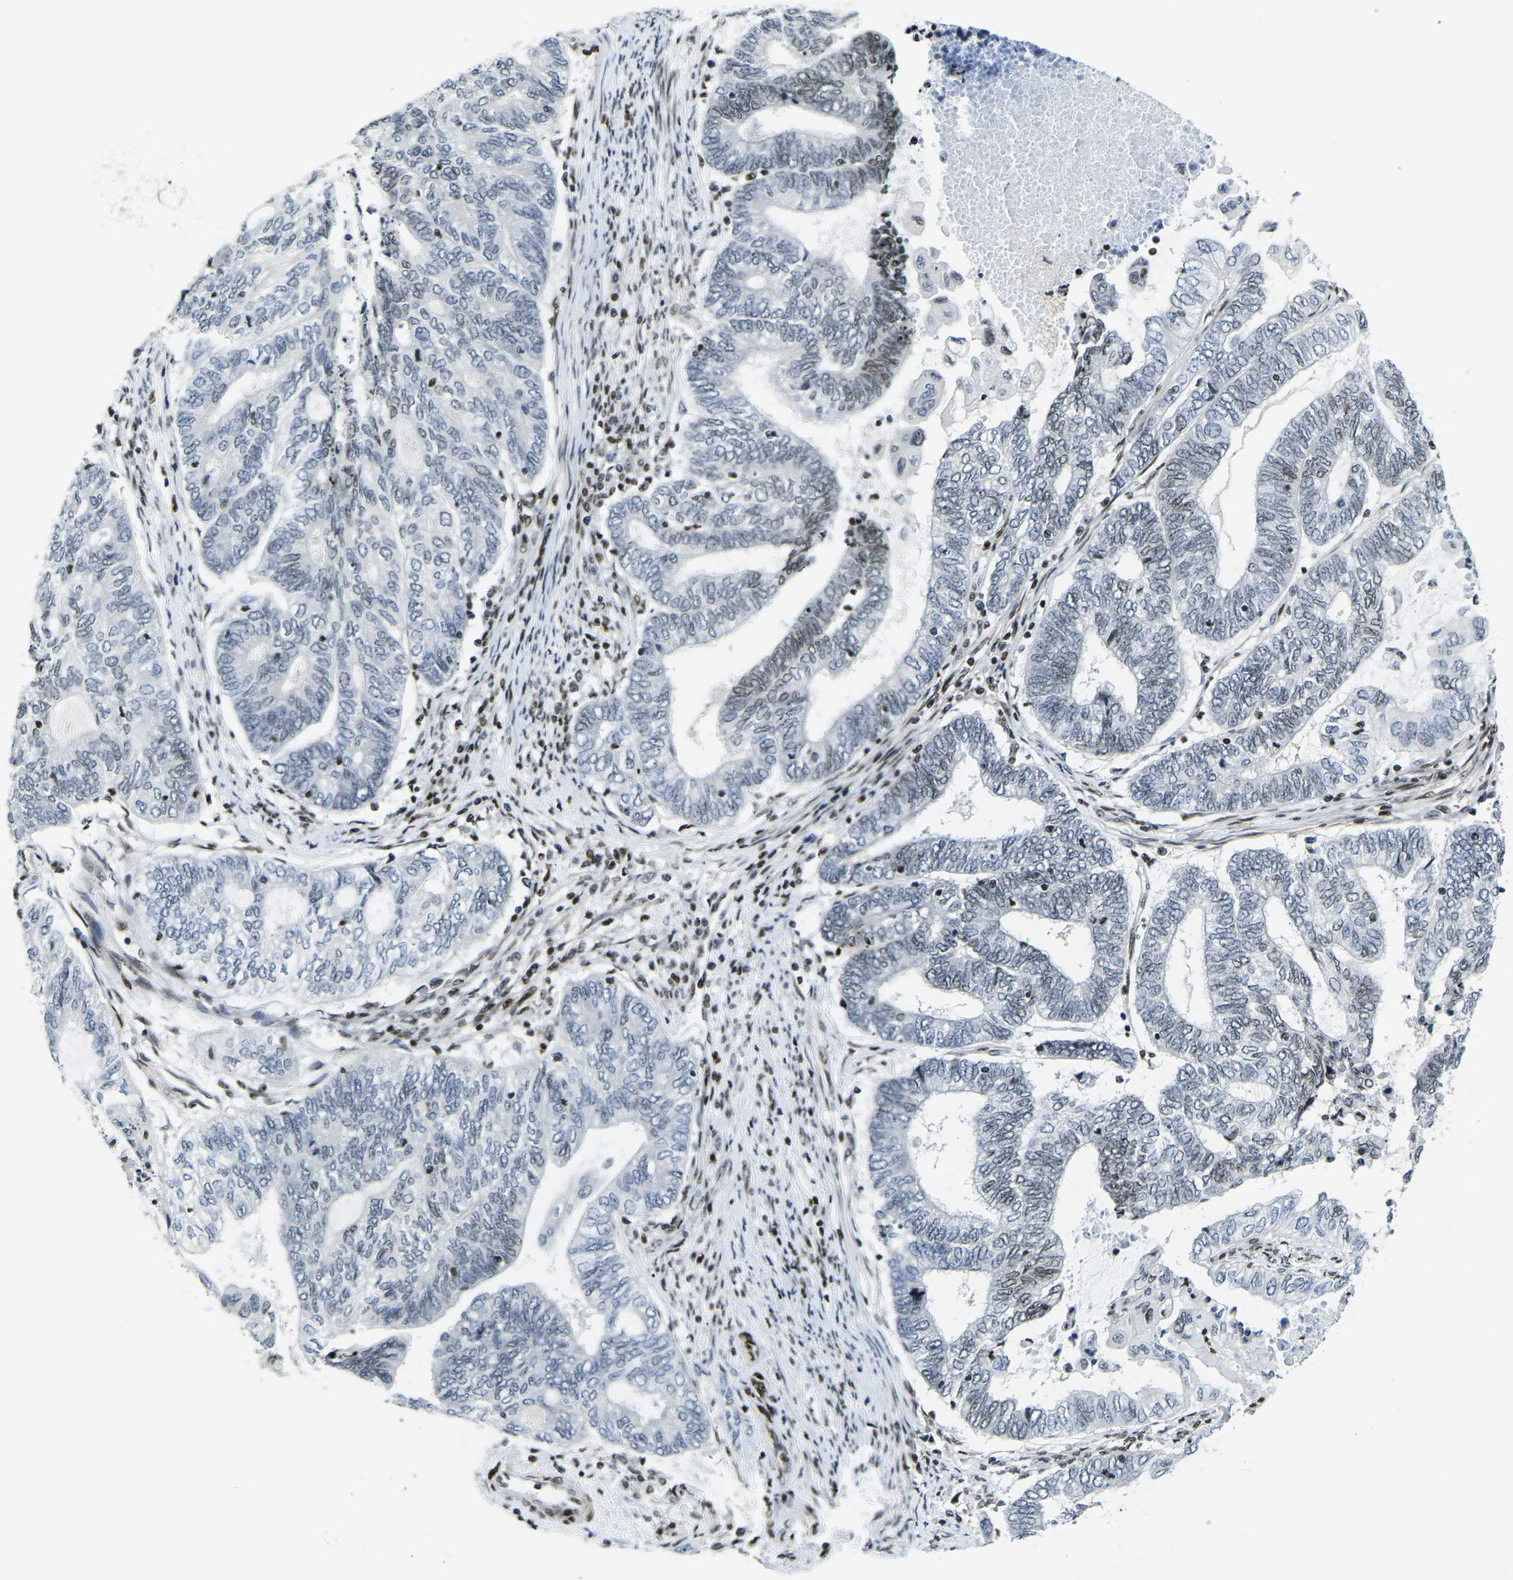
{"staining": {"intensity": "negative", "quantity": "none", "location": "none"}, "tissue": "endometrial cancer", "cell_type": "Tumor cells", "image_type": "cancer", "snomed": [{"axis": "morphology", "description": "Adenocarcinoma, NOS"}, {"axis": "topography", "description": "Uterus"}, {"axis": "topography", "description": "Endometrium"}], "caption": "Tumor cells show no significant protein positivity in endometrial cancer (adenocarcinoma).", "gene": "H1-10", "patient": {"sex": "female", "age": 70}}